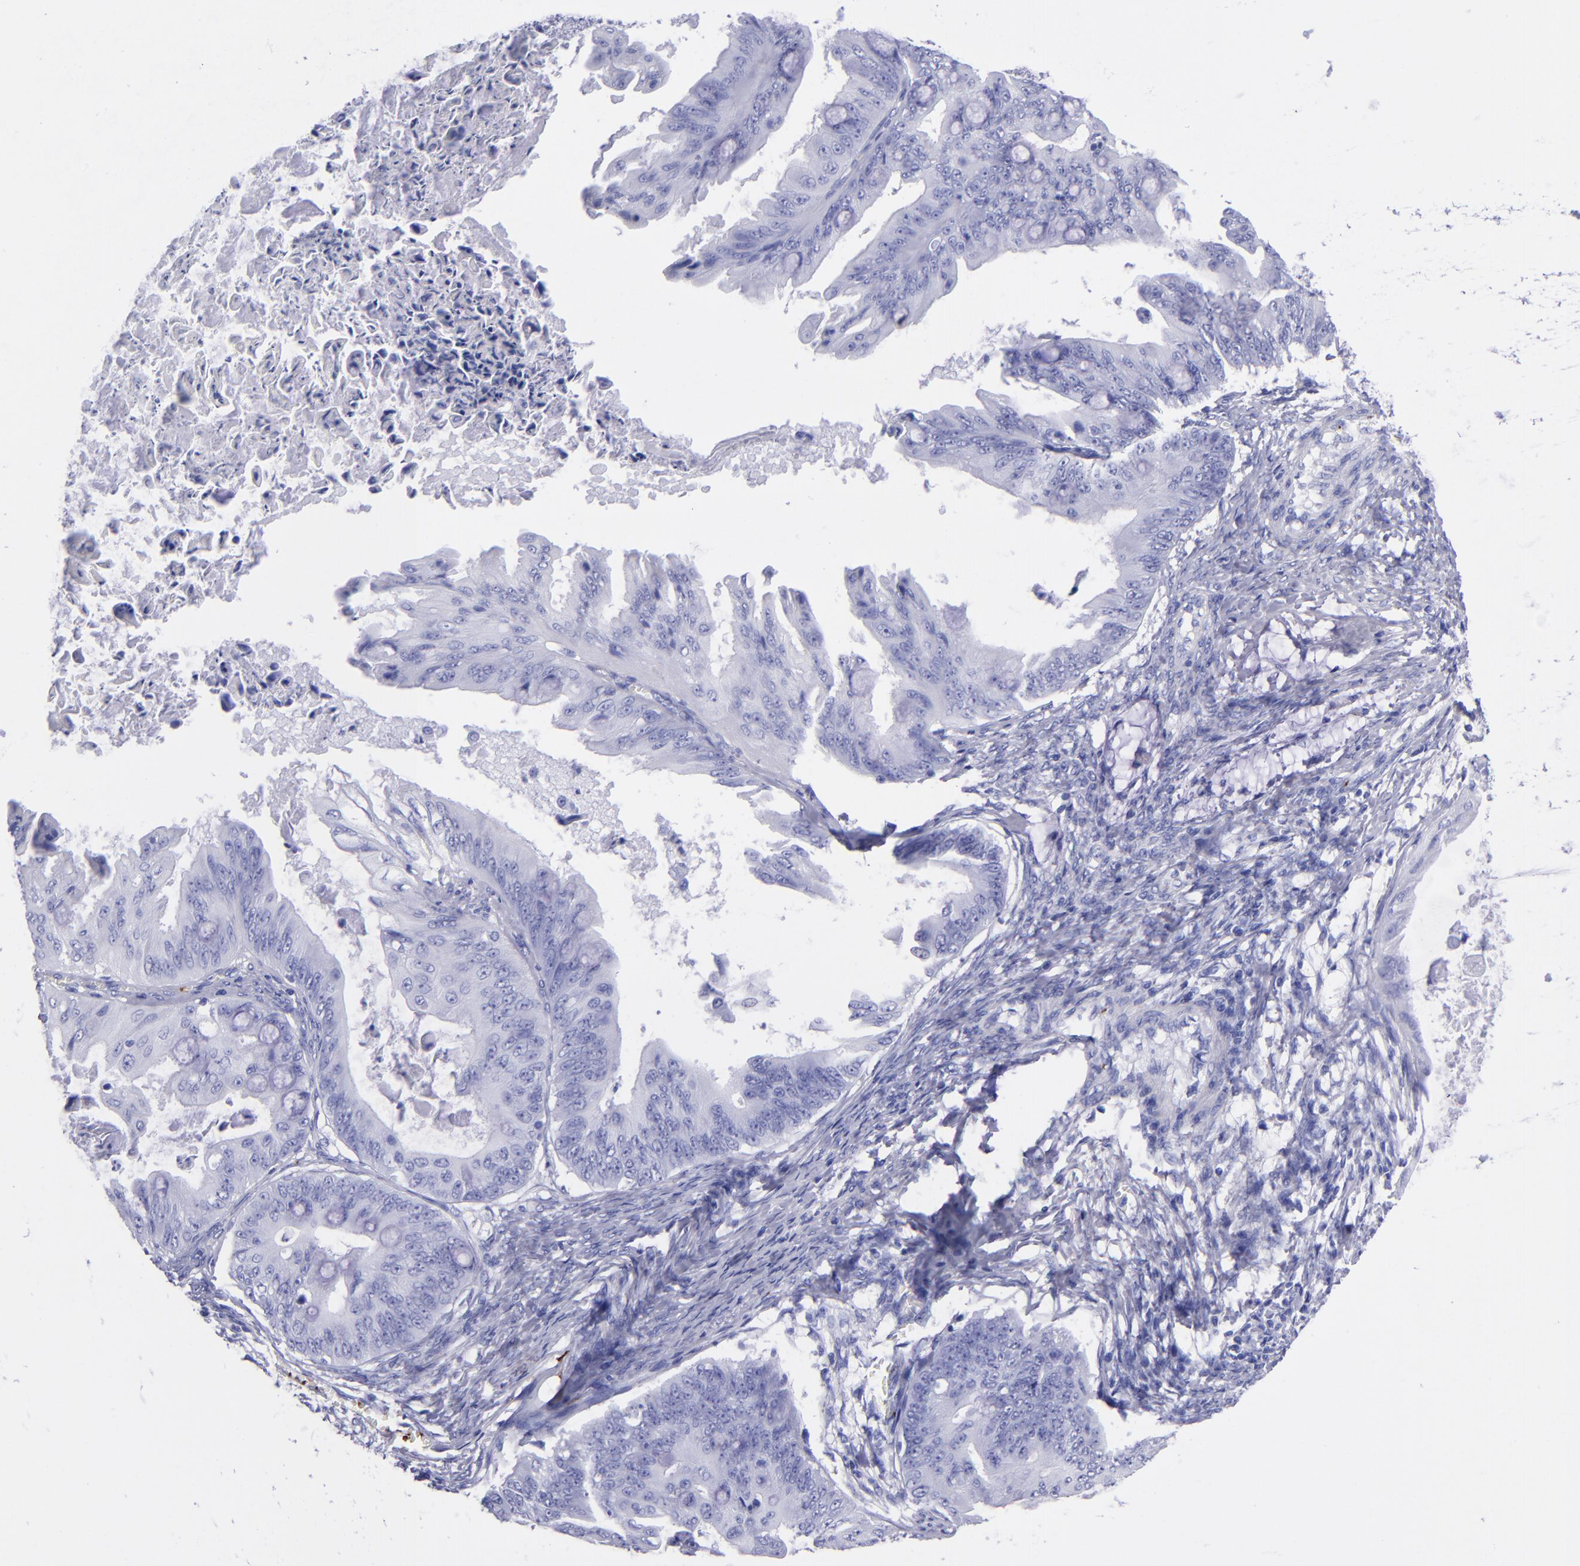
{"staining": {"intensity": "negative", "quantity": "none", "location": "none"}, "tissue": "ovarian cancer", "cell_type": "Tumor cells", "image_type": "cancer", "snomed": [{"axis": "morphology", "description": "Cystadenocarcinoma, mucinous, NOS"}, {"axis": "topography", "description": "Ovary"}], "caption": "Immunohistochemical staining of ovarian cancer shows no significant positivity in tumor cells.", "gene": "EFCAB13", "patient": {"sex": "female", "age": 37}}